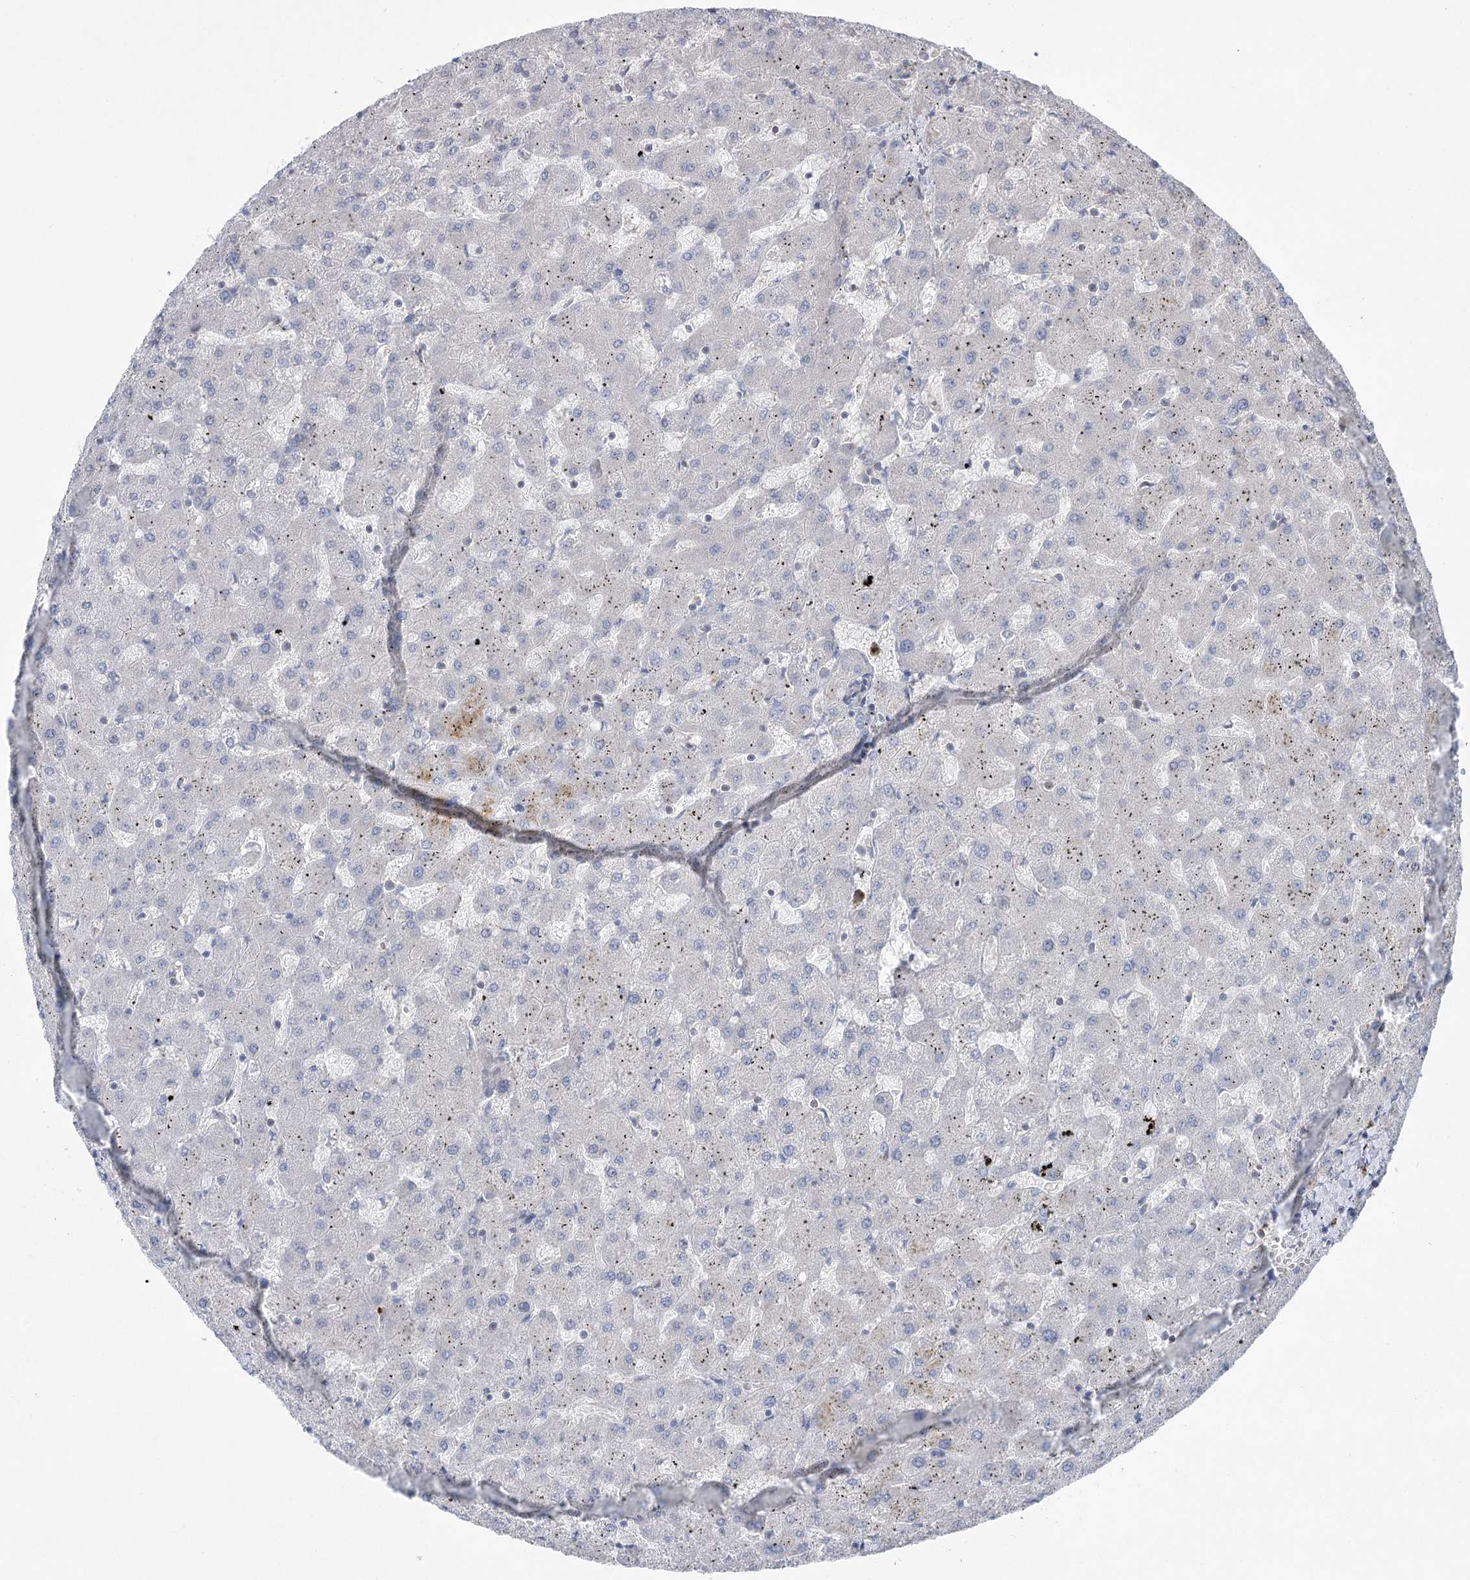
{"staining": {"intensity": "negative", "quantity": "none", "location": "none"}, "tissue": "liver", "cell_type": "Cholangiocytes", "image_type": "normal", "snomed": [{"axis": "morphology", "description": "Normal tissue, NOS"}, {"axis": "topography", "description": "Liver"}], "caption": "DAB immunohistochemical staining of normal human liver reveals no significant expression in cholangiocytes.", "gene": "SCN11A", "patient": {"sex": "female", "age": 63}}